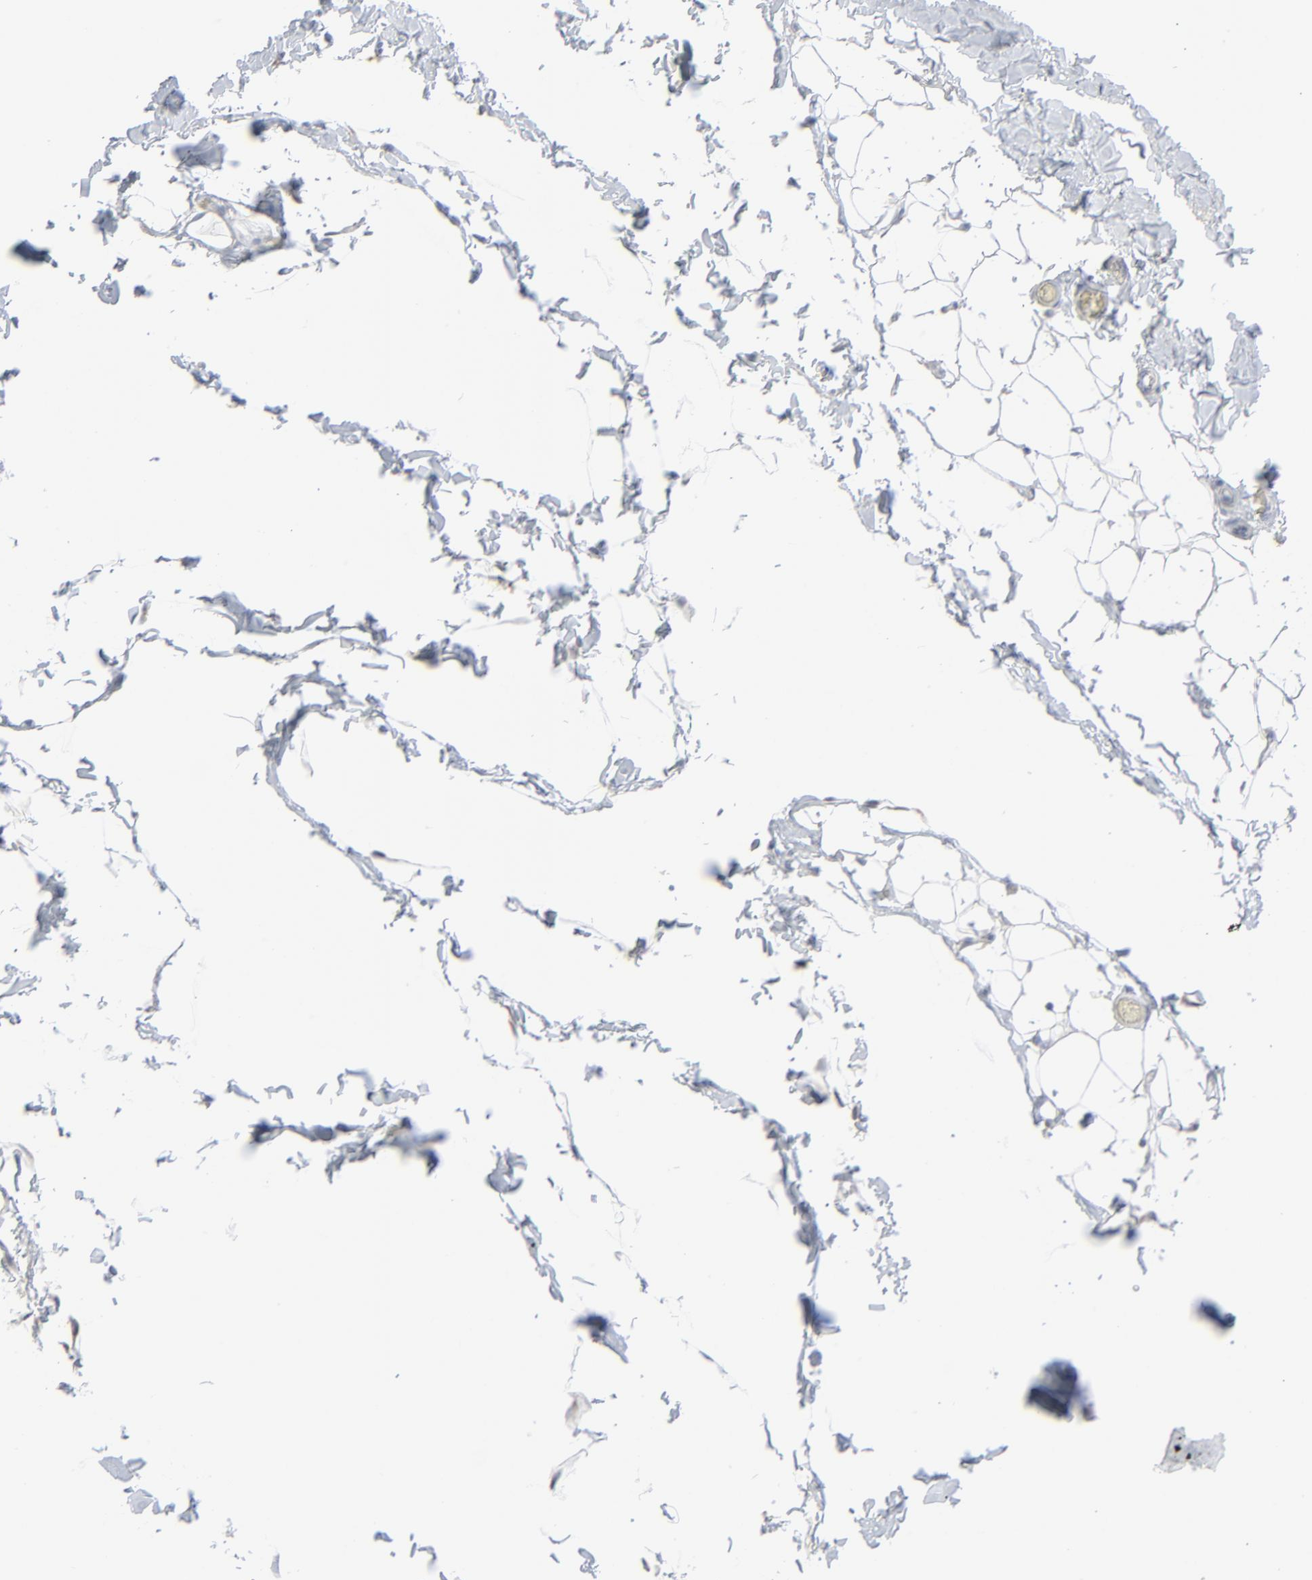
{"staining": {"intensity": "negative", "quantity": "none", "location": "none"}, "tissue": "adipose tissue", "cell_type": "Adipocytes", "image_type": "normal", "snomed": [{"axis": "morphology", "description": "Normal tissue, NOS"}, {"axis": "topography", "description": "Soft tissue"}], "caption": "Human adipose tissue stained for a protein using immunohistochemistry shows no staining in adipocytes.", "gene": "KDSR", "patient": {"sex": "male", "age": 26}}